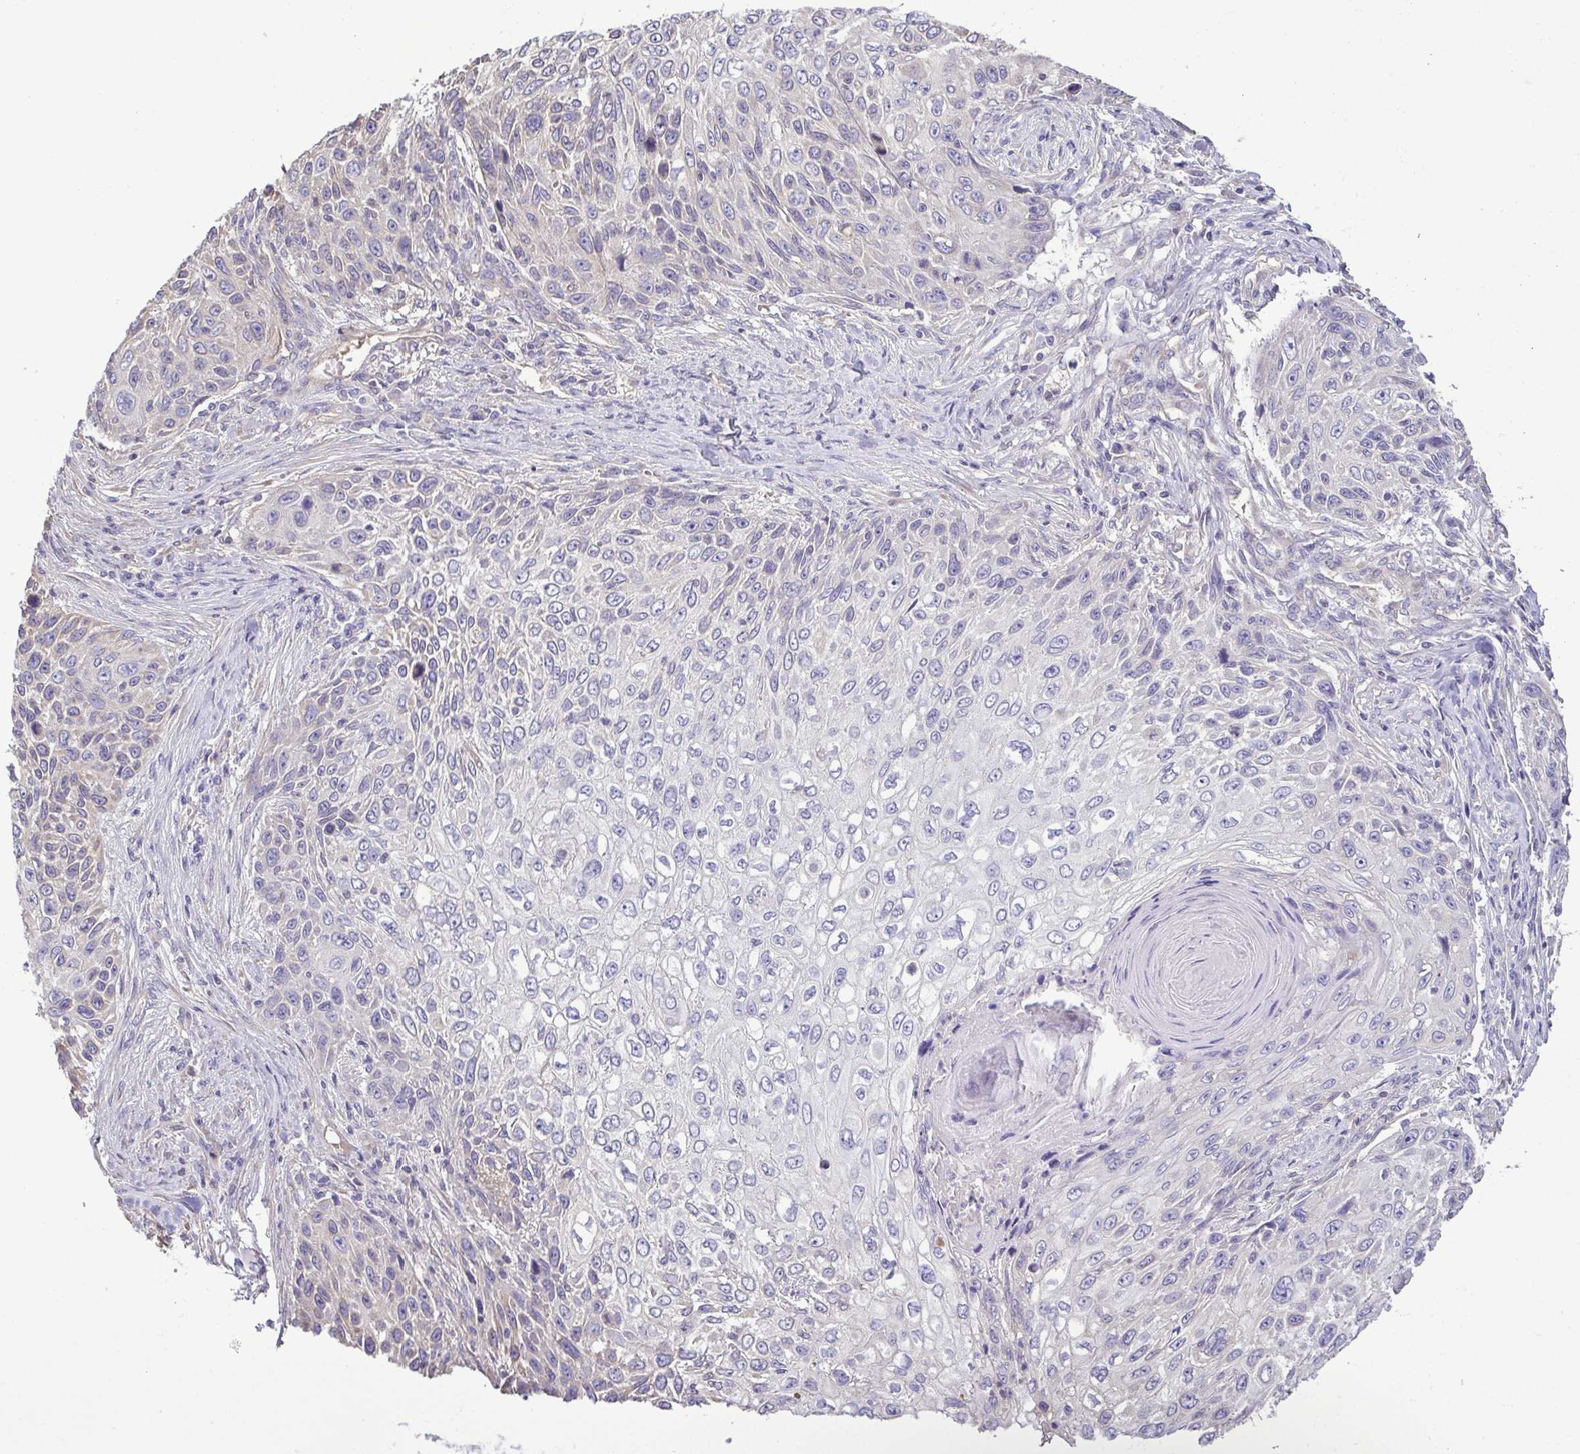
{"staining": {"intensity": "negative", "quantity": "none", "location": "none"}, "tissue": "skin cancer", "cell_type": "Tumor cells", "image_type": "cancer", "snomed": [{"axis": "morphology", "description": "Squamous cell carcinoma, NOS"}, {"axis": "topography", "description": "Skin"}], "caption": "IHC of skin cancer (squamous cell carcinoma) reveals no staining in tumor cells. (DAB (3,3'-diaminobenzidine) IHC visualized using brightfield microscopy, high magnification).", "gene": "MYL10", "patient": {"sex": "male", "age": 92}}